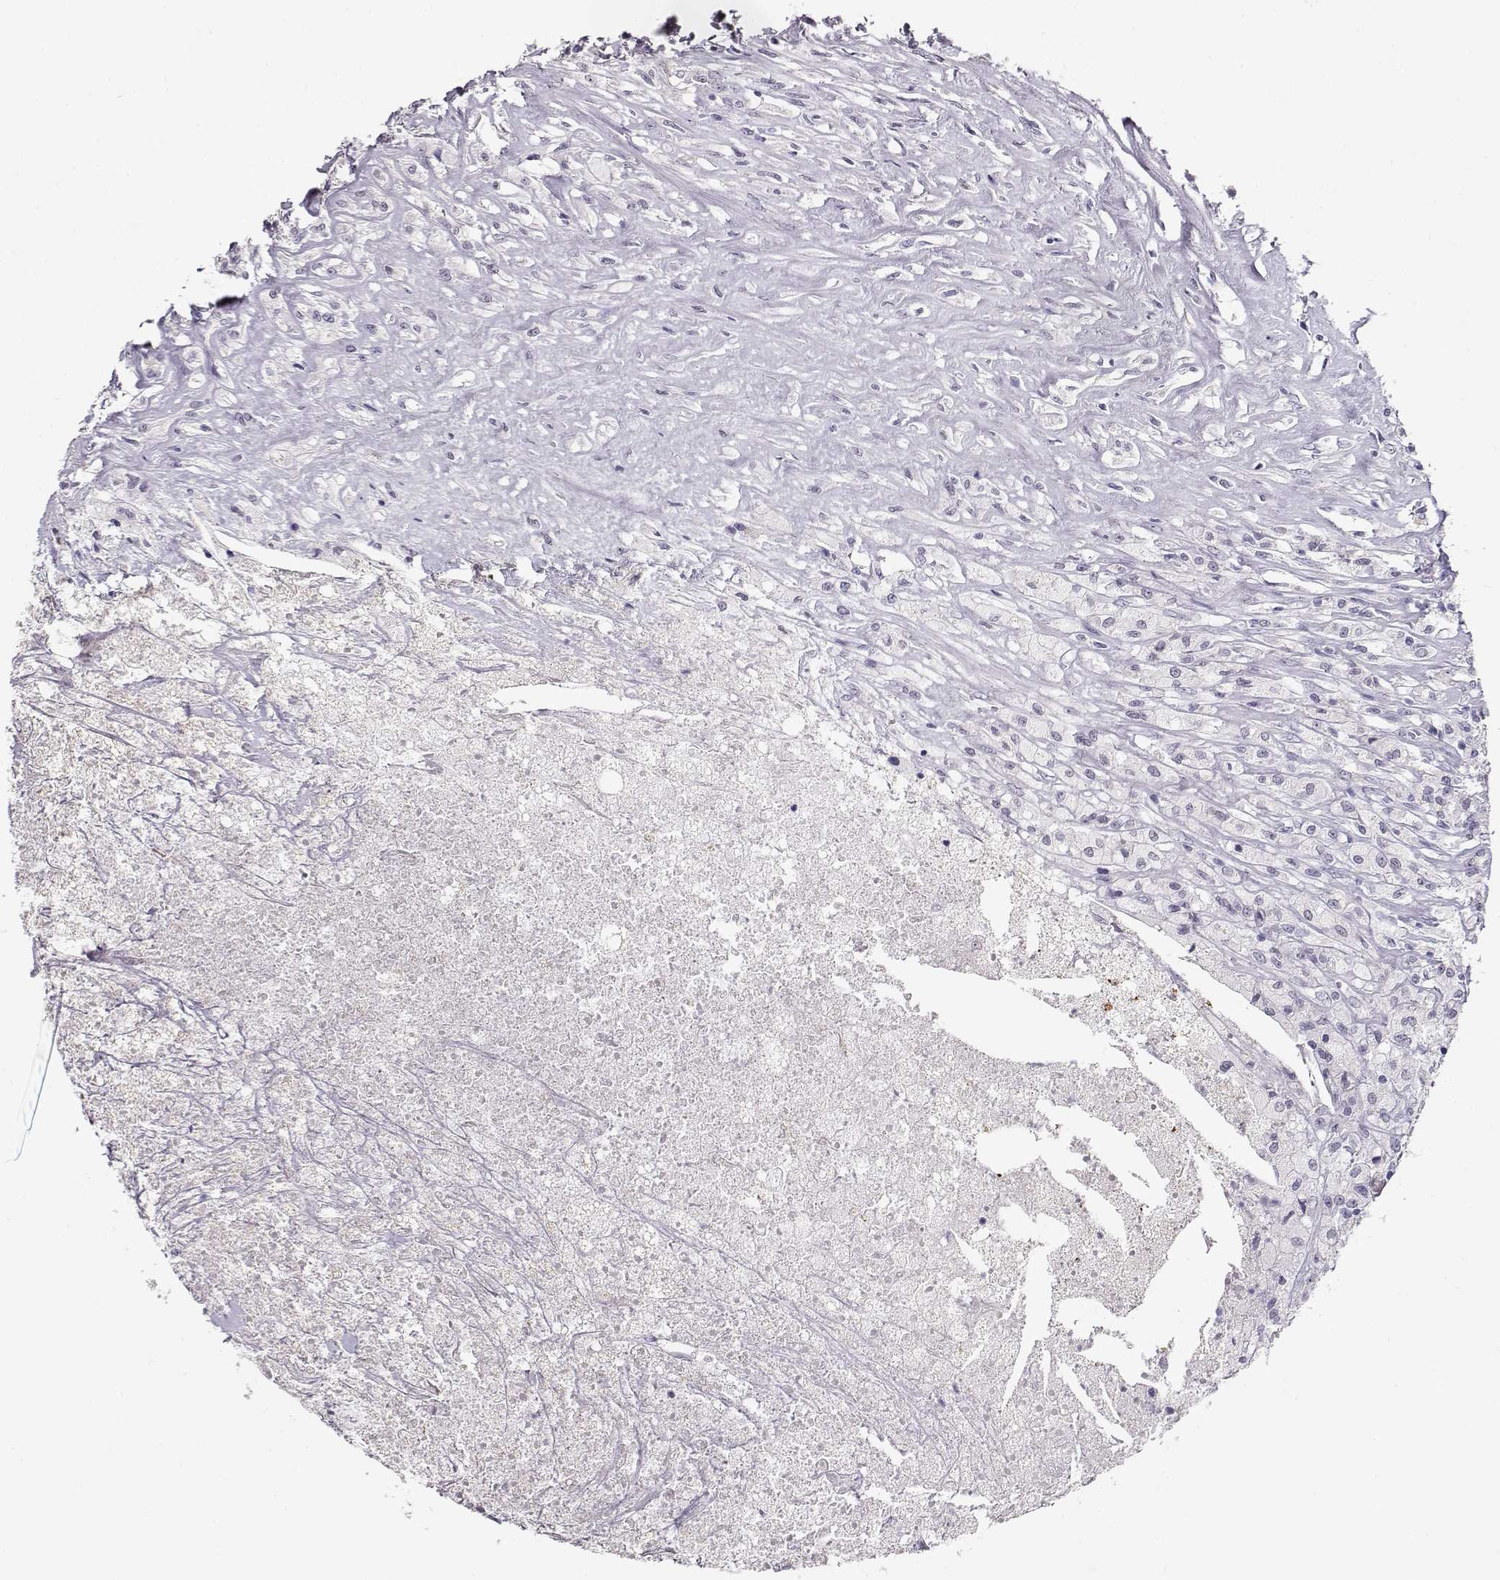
{"staining": {"intensity": "negative", "quantity": "none", "location": "none"}, "tissue": "testis cancer", "cell_type": "Tumor cells", "image_type": "cancer", "snomed": [{"axis": "morphology", "description": "Necrosis, NOS"}, {"axis": "morphology", "description": "Carcinoma, Embryonal, NOS"}, {"axis": "topography", "description": "Testis"}], "caption": "The histopathology image reveals no staining of tumor cells in testis embryonal carcinoma.", "gene": "RBM44", "patient": {"sex": "male", "age": 19}}